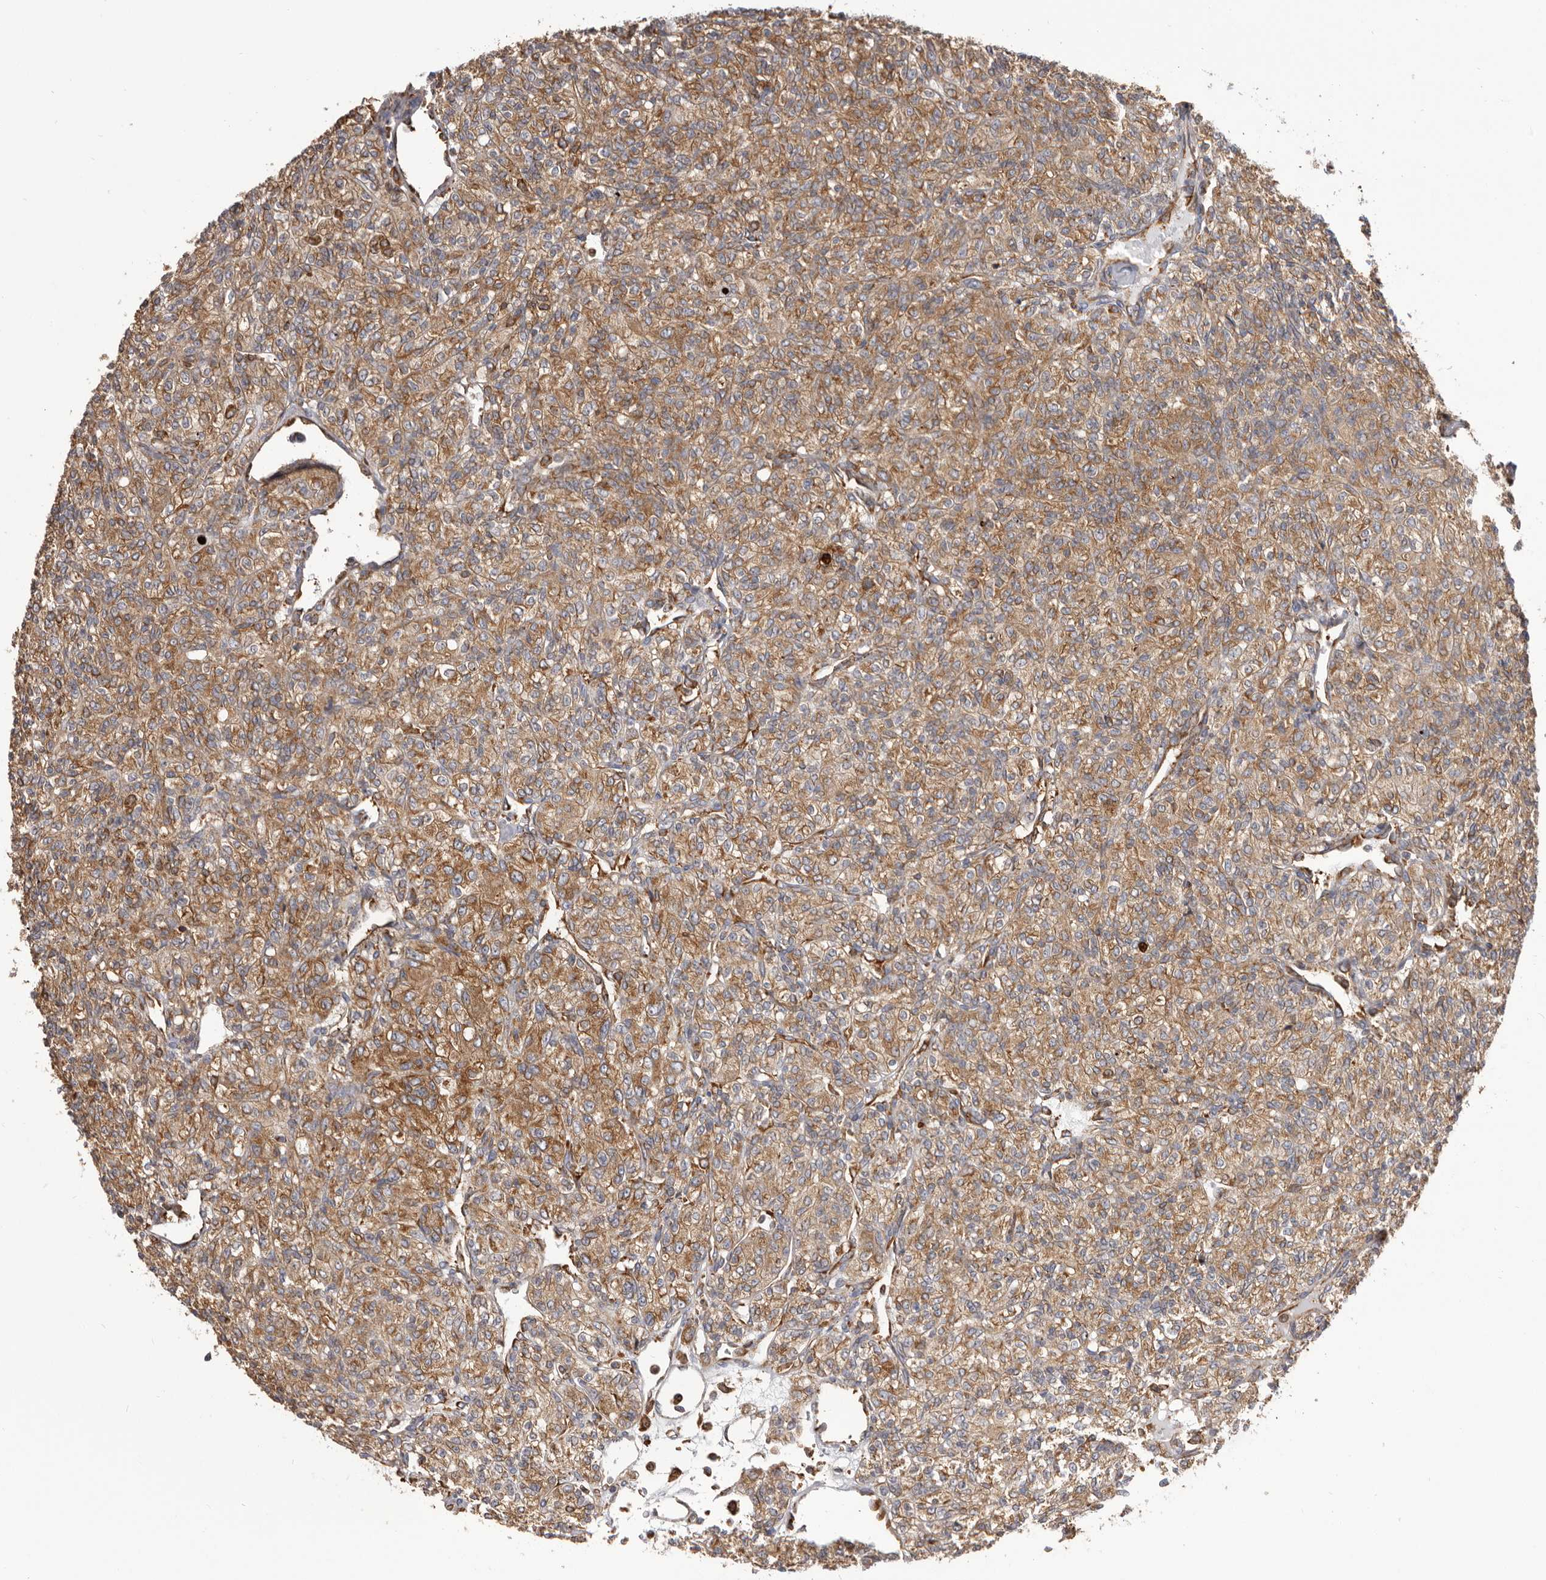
{"staining": {"intensity": "moderate", "quantity": ">75%", "location": "cytoplasmic/membranous"}, "tissue": "renal cancer", "cell_type": "Tumor cells", "image_type": "cancer", "snomed": [{"axis": "morphology", "description": "Adenocarcinoma, NOS"}, {"axis": "topography", "description": "Kidney"}], "caption": "Immunohistochemistry staining of renal cancer (adenocarcinoma), which demonstrates medium levels of moderate cytoplasmic/membranous staining in approximately >75% of tumor cells indicating moderate cytoplasmic/membranous protein staining. The staining was performed using DAB (3,3'-diaminobenzidine) (brown) for protein detection and nuclei were counterstained in hematoxylin (blue).", "gene": "QRSL1", "patient": {"sex": "male", "age": 77}}